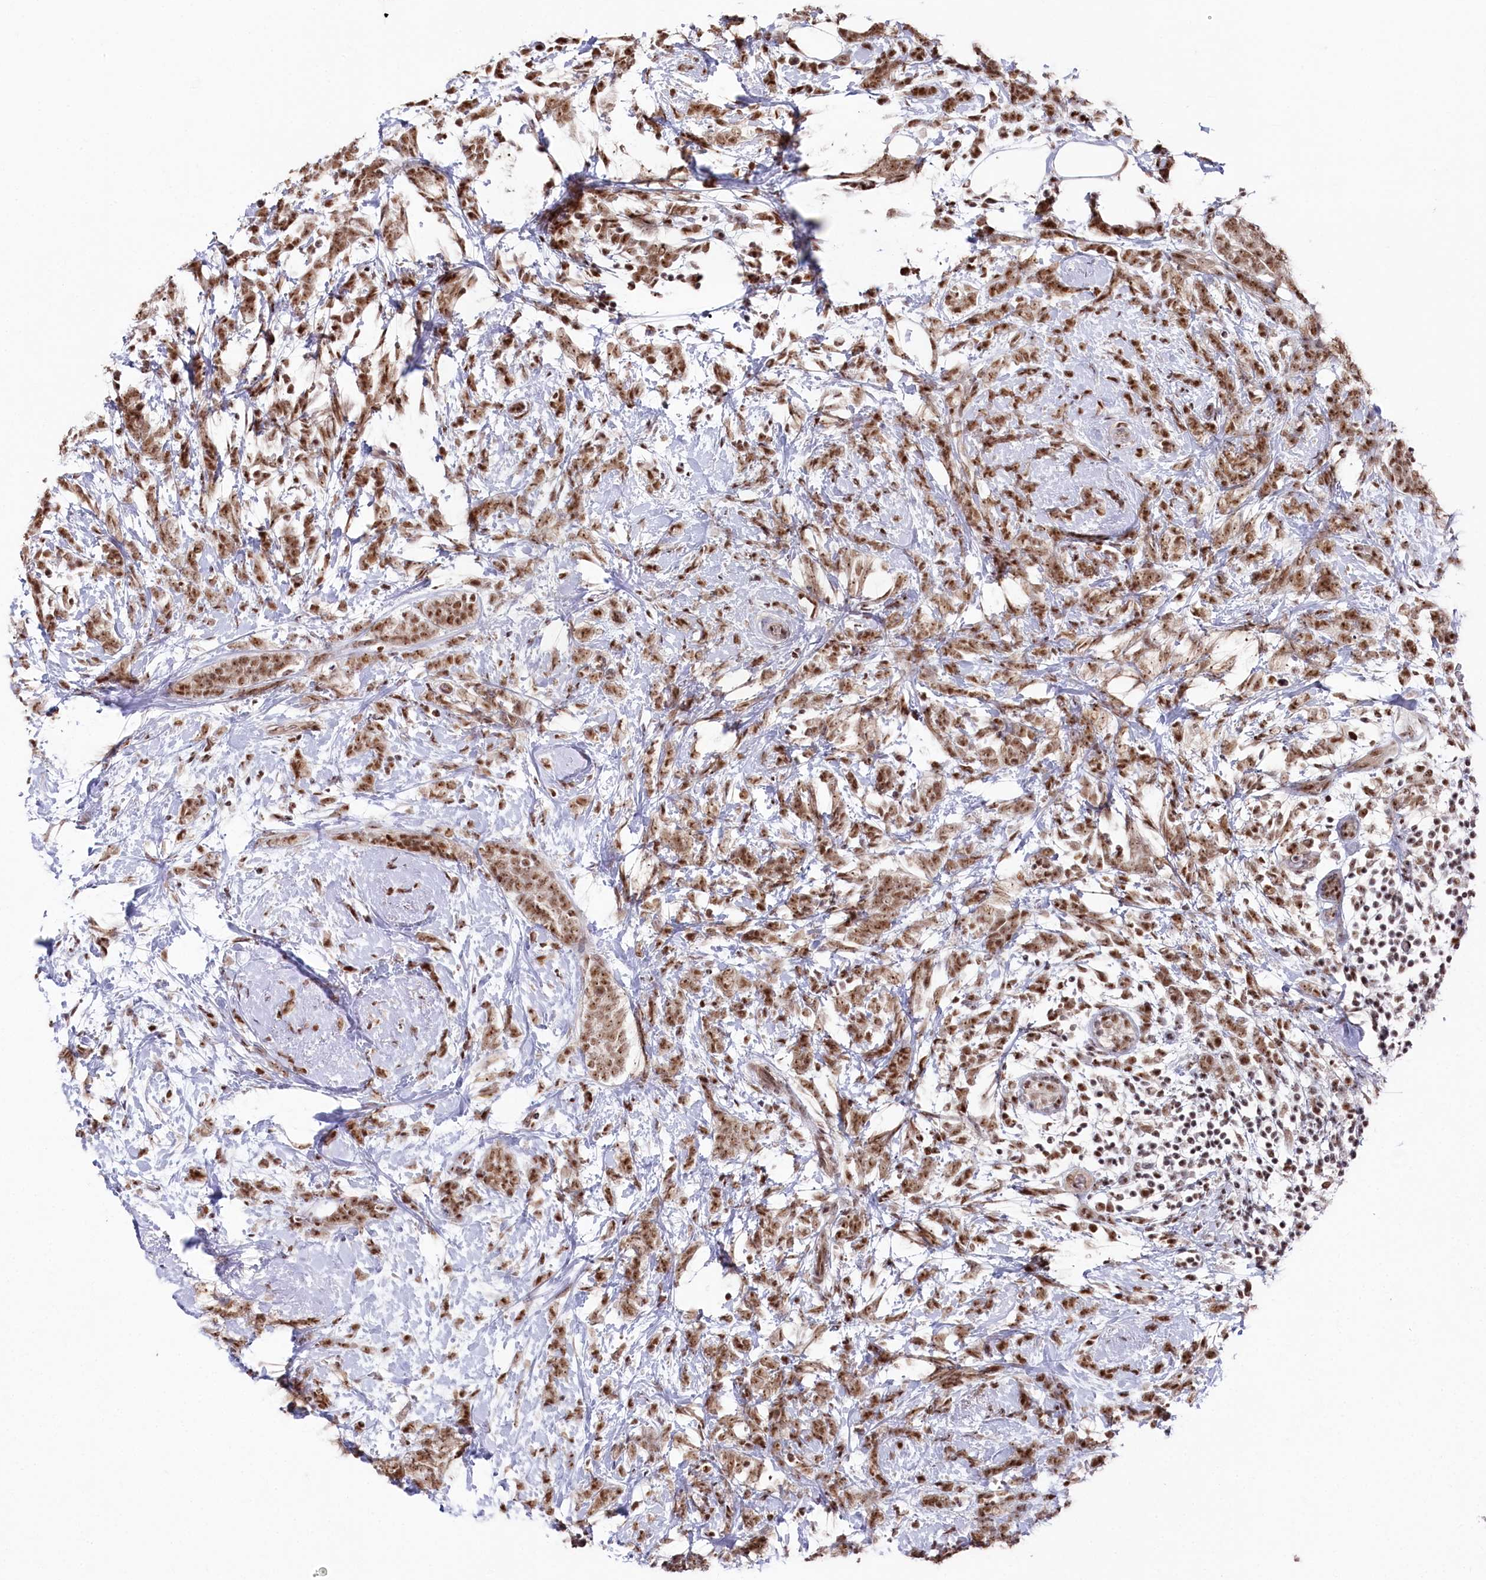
{"staining": {"intensity": "moderate", "quantity": ">75%", "location": "nuclear"}, "tissue": "breast cancer", "cell_type": "Tumor cells", "image_type": "cancer", "snomed": [{"axis": "morphology", "description": "Lobular carcinoma"}, {"axis": "topography", "description": "Breast"}], "caption": "The image reveals staining of lobular carcinoma (breast), revealing moderate nuclear protein positivity (brown color) within tumor cells.", "gene": "POLR2H", "patient": {"sex": "female", "age": 58}}